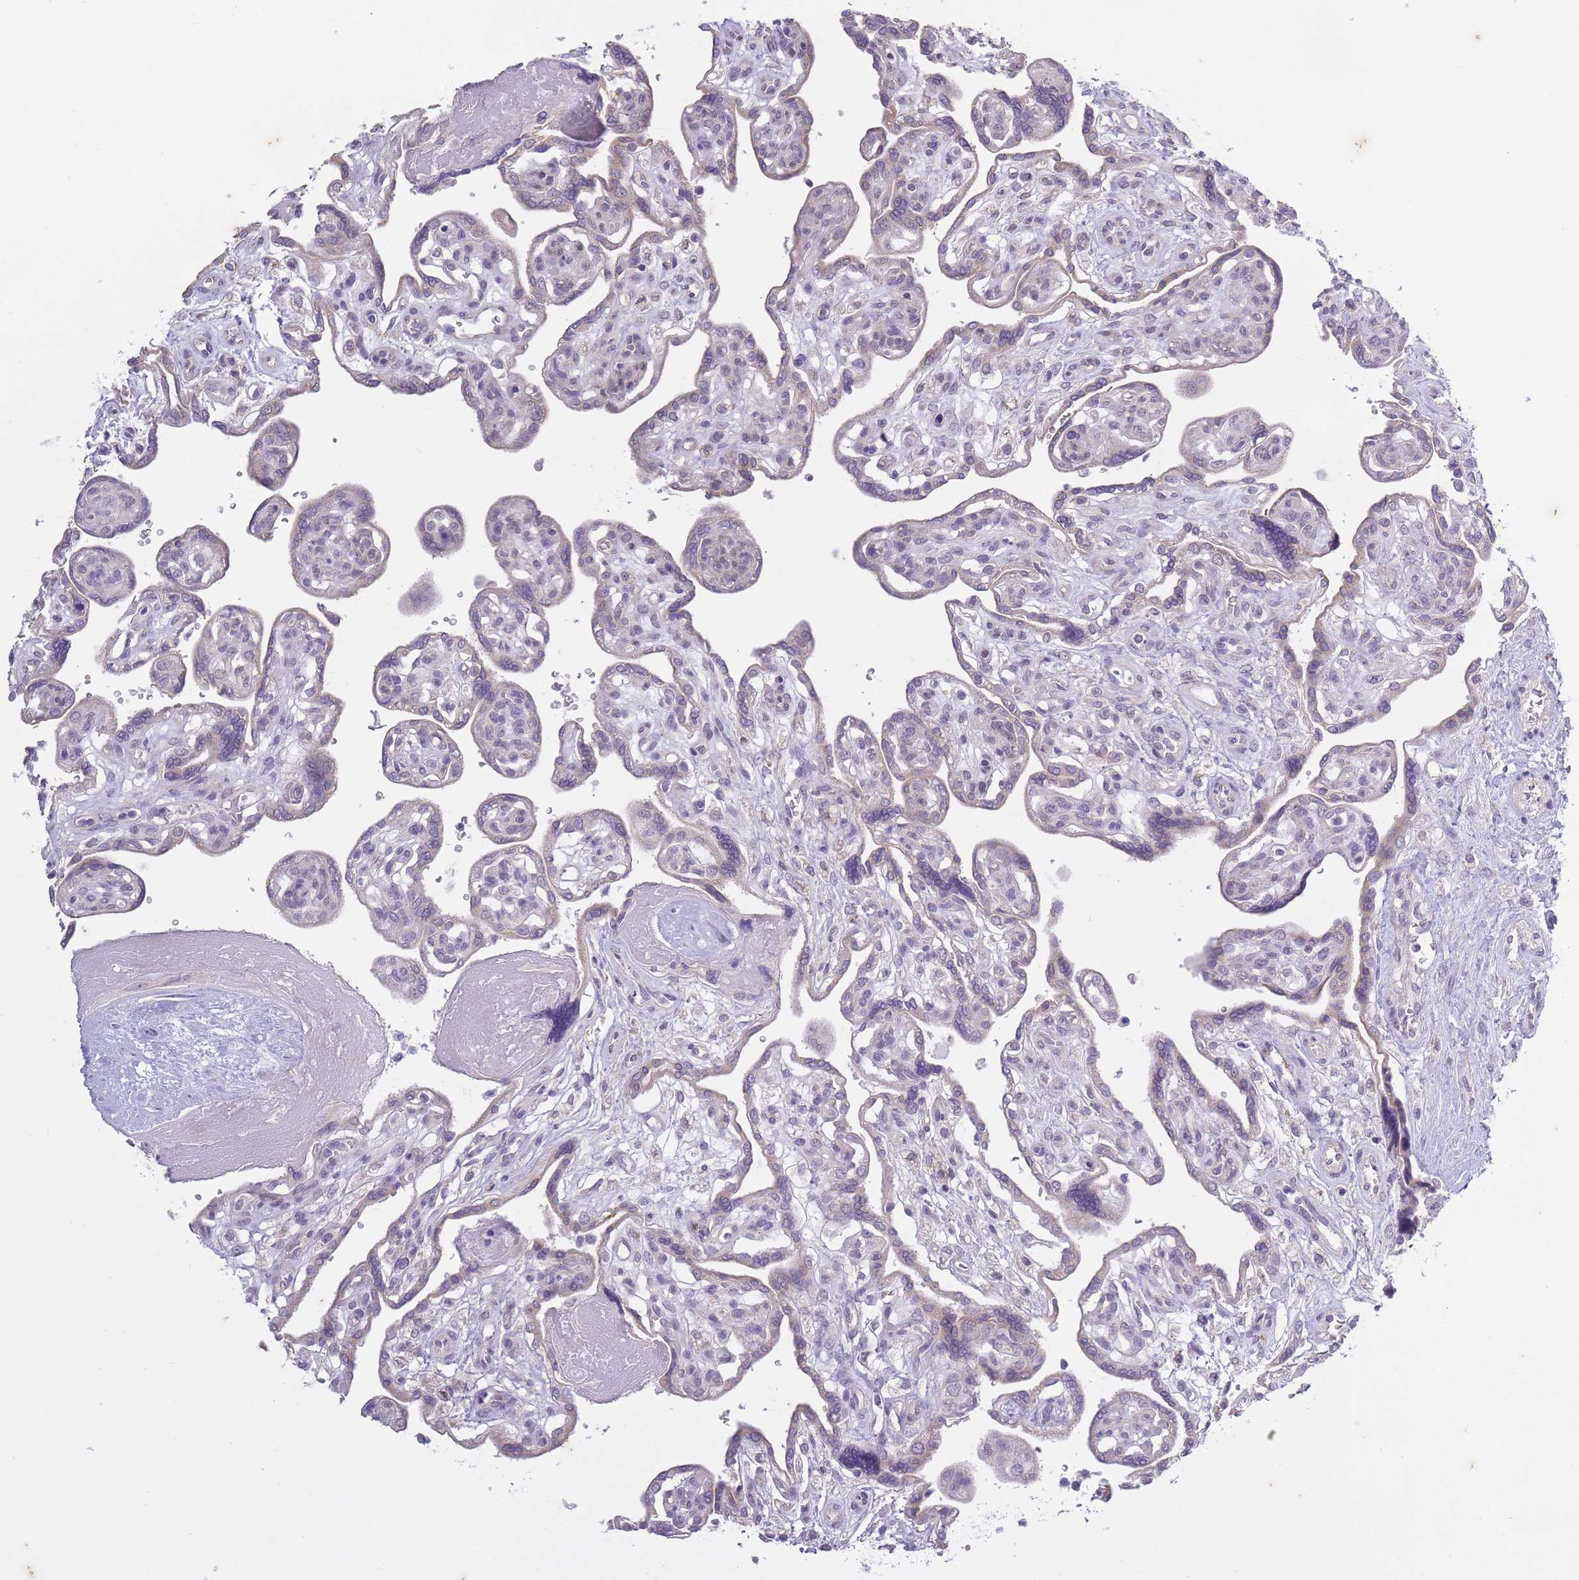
{"staining": {"intensity": "negative", "quantity": "none", "location": "none"}, "tissue": "placenta", "cell_type": "Decidual cells", "image_type": "normal", "snomed": [{"axis": "morphology", "description": "Normal tissue, NOS"}, {"axis": "topography", "description": "Placenta"}], "caption": "This is a micrograph of immunohistochemistry (IHC) staining of unremarkable placenta, which shows no expression in decidual cells.", "gene": "ARPIN", "patient": {"sex": "female", "age": 39}}